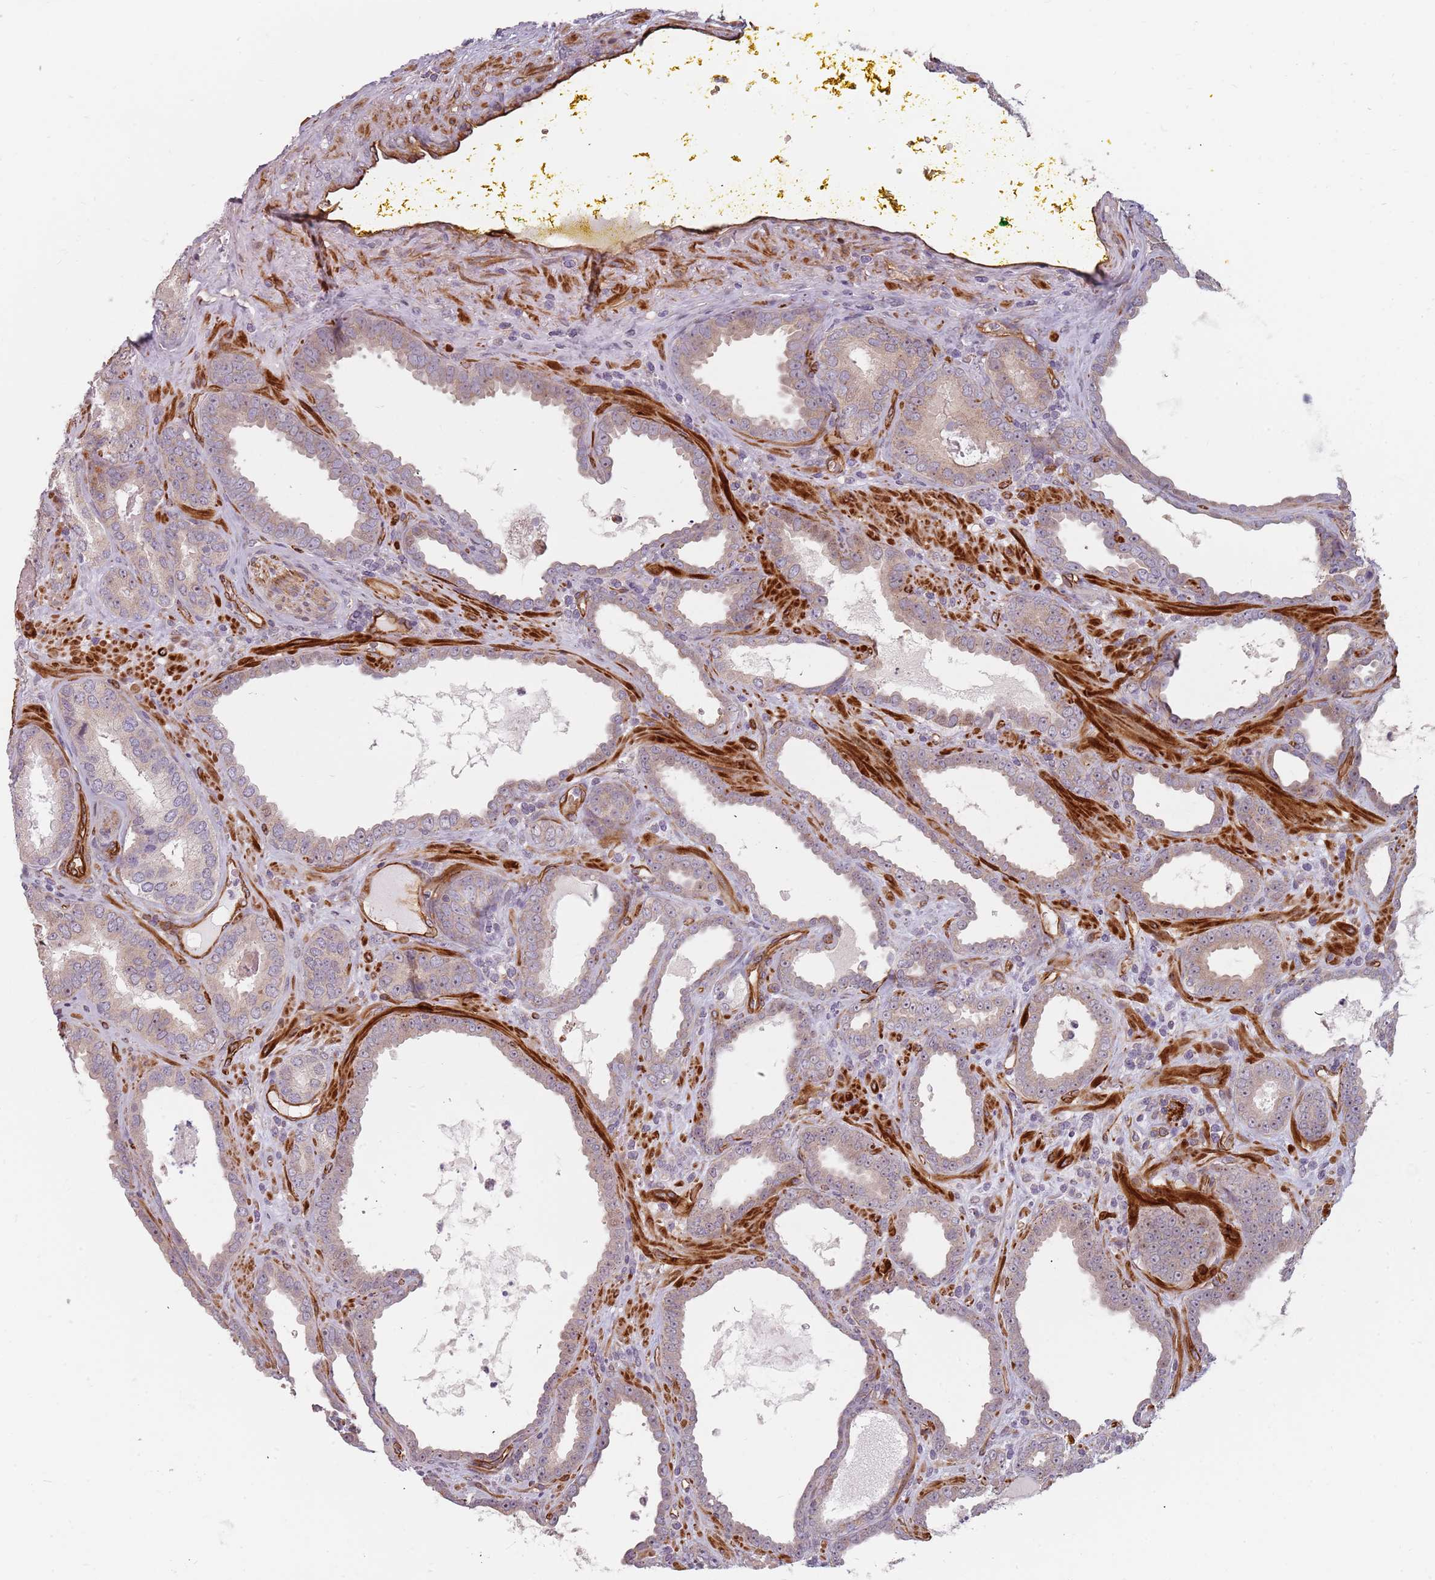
{"staining": {"intensity": "weak", "quantity": "25%-75%", "location": "cytoplasmic/membranous,nuclear"}, "tissue": "prostate cancer", "cell_type": "Tumor cells", "image_type": "cancer", "snomed": [{"axis": "morphology", "description": "Adenocarcinoma, High grade"}, {"axis": "topography", "description": "Prostate"}], "caption": "Brown immunohistochemical staining in human adenocarcinoma (high-grade) (prostate) demonstrates weak cytoplasmic/membranous and nuclear staining in about 25%-75% of tumor cells.", "gene": "GAS2L3", "patient": {"sex": "male", "age": 72}}